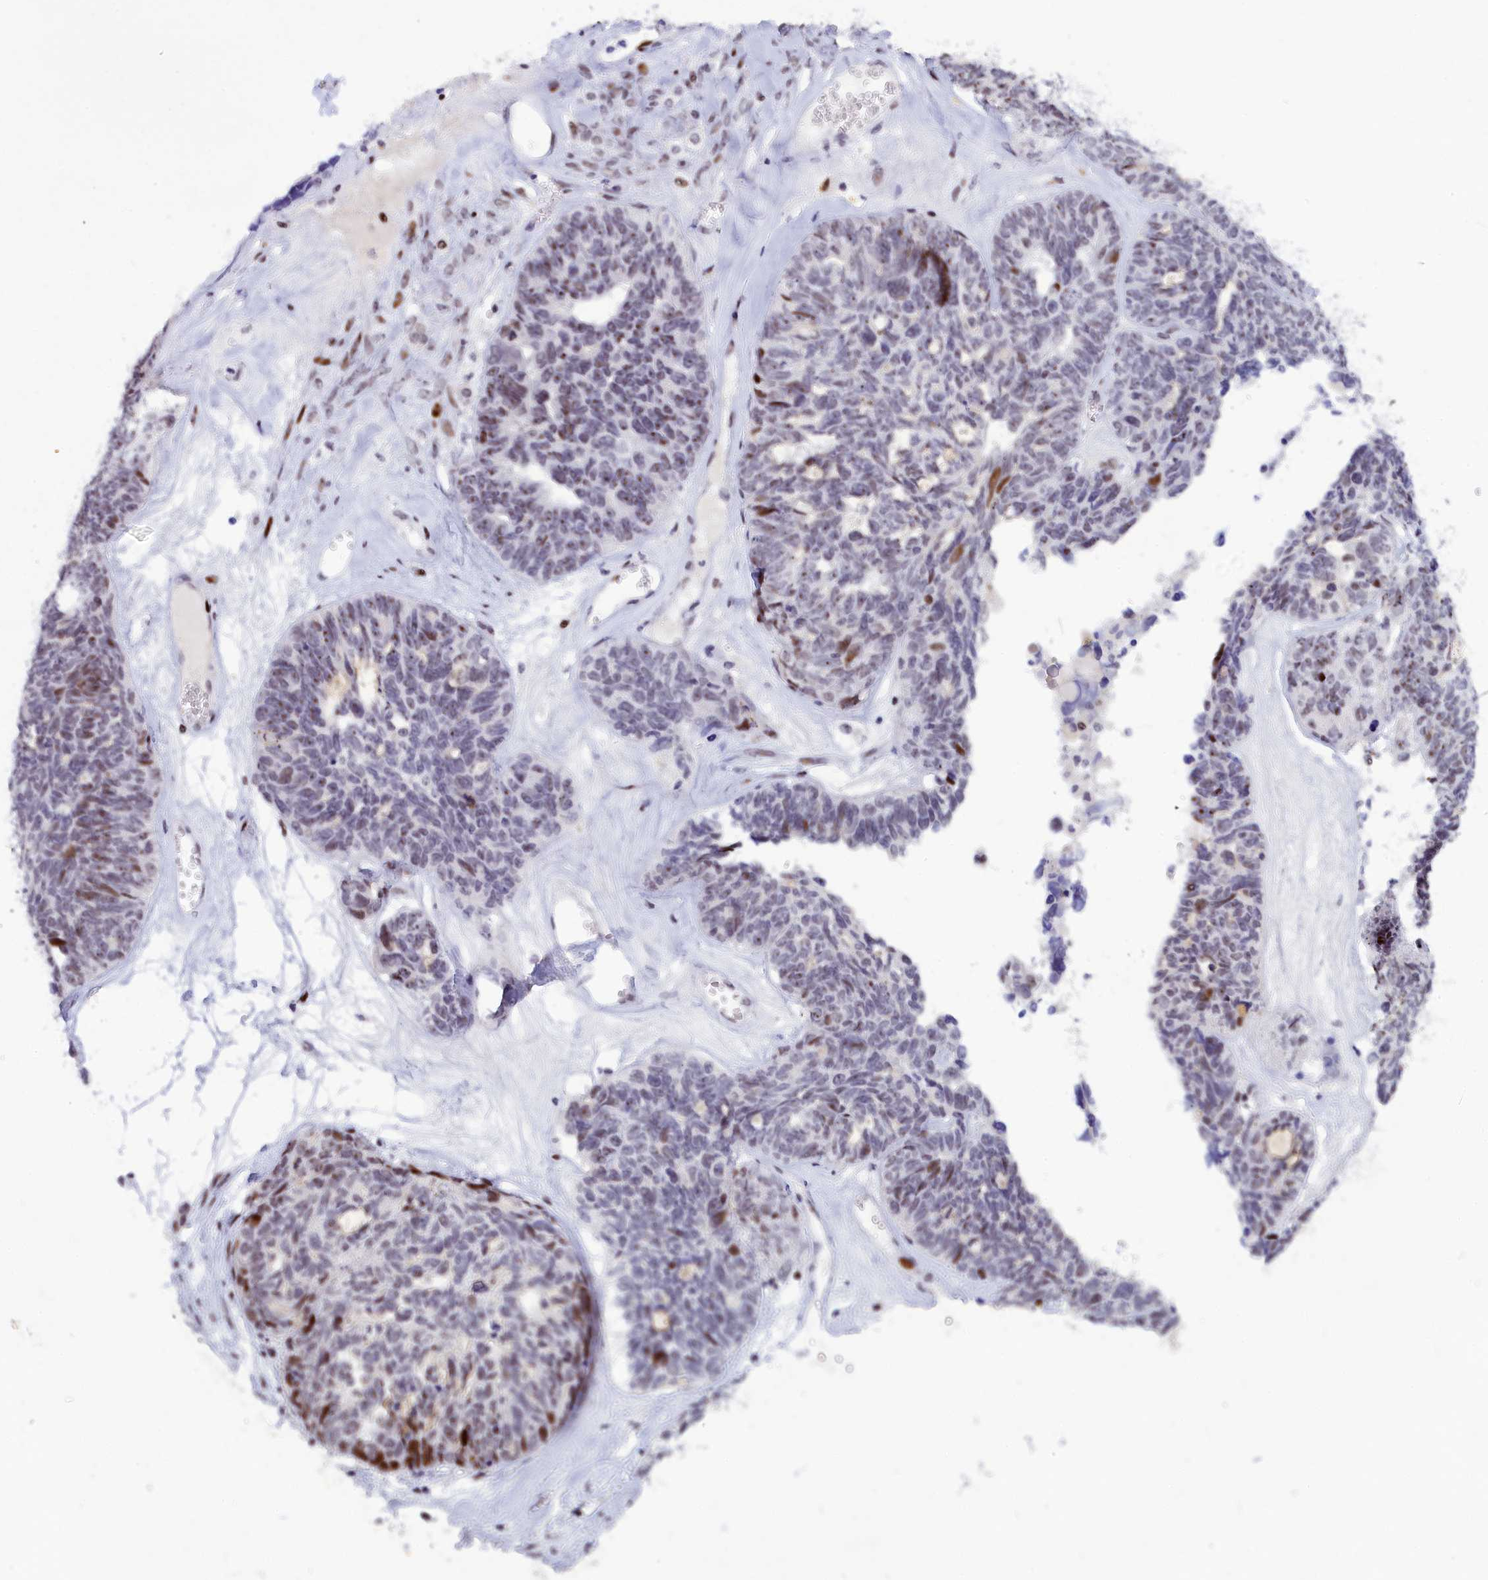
{"staining": {"intensity": "moderate", "quantity": "<25%", "location": "nuclear"}, "tissue": "ovarian cancer", "cell_type": "Tumor cells", "image_type": "cancer", "snomed": [{"axis": "morphology", "description": "Cystadenocarcinoma, serous, NOS"}, {"axis": "topography", "description": "Ovary"}], "caption": "High-magnification brightfield microscopy of ovarian cancer stained with DAB (brown) and counterstained with hematoxylin (blue). tumor cells exhibit moderate nuclear expression is seen in about<25% of cells. The staining is performed using DAB (3,3'-diaminobenzidine) brown chromogen to label protein expression. The nuclei are counter-stained blue using hematoxylin.", "gene": "NSA2", "patient": {"sex": "female", "age": 79}}